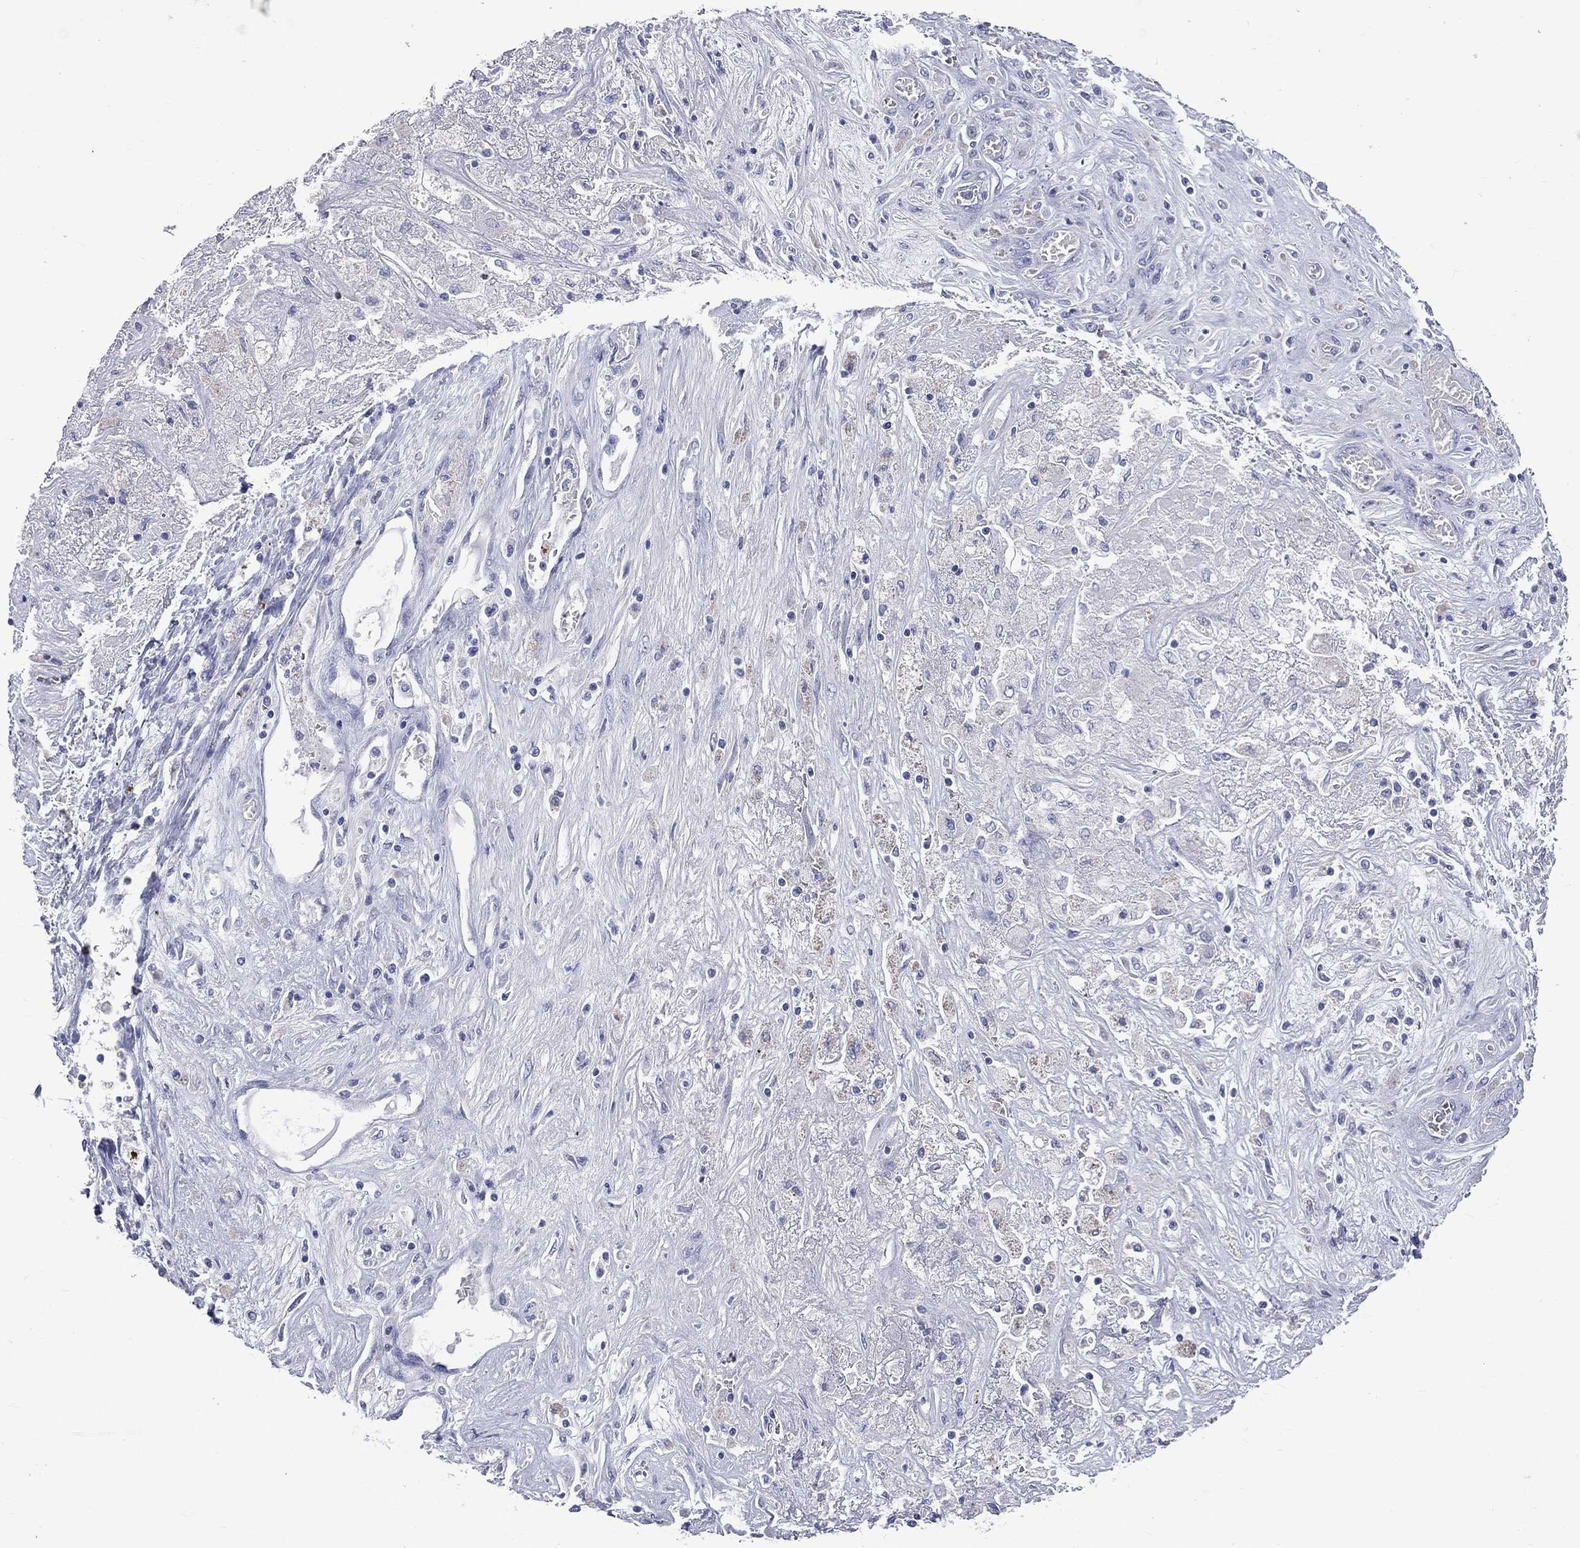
{"staining": {"intensity": "negative", "quantity": "none", "location": "none"}, "tissue": "liver cancer", "cell_type": "Tumor cells", "image_type": "cancer", "snomed": [{"axis": "morphology", "description": "Cholangiocarcinoma"}, {"axis": "topography", "description": "Liver"}], "caption": "An immunohistochemistry (IHC) image of liver cholangiocarcinoma is shown. There is no staining in tumor cells of liver cholangiocarcinoma.", "gene": "CES2", "patient": {"sex": "female", "age": 52}}